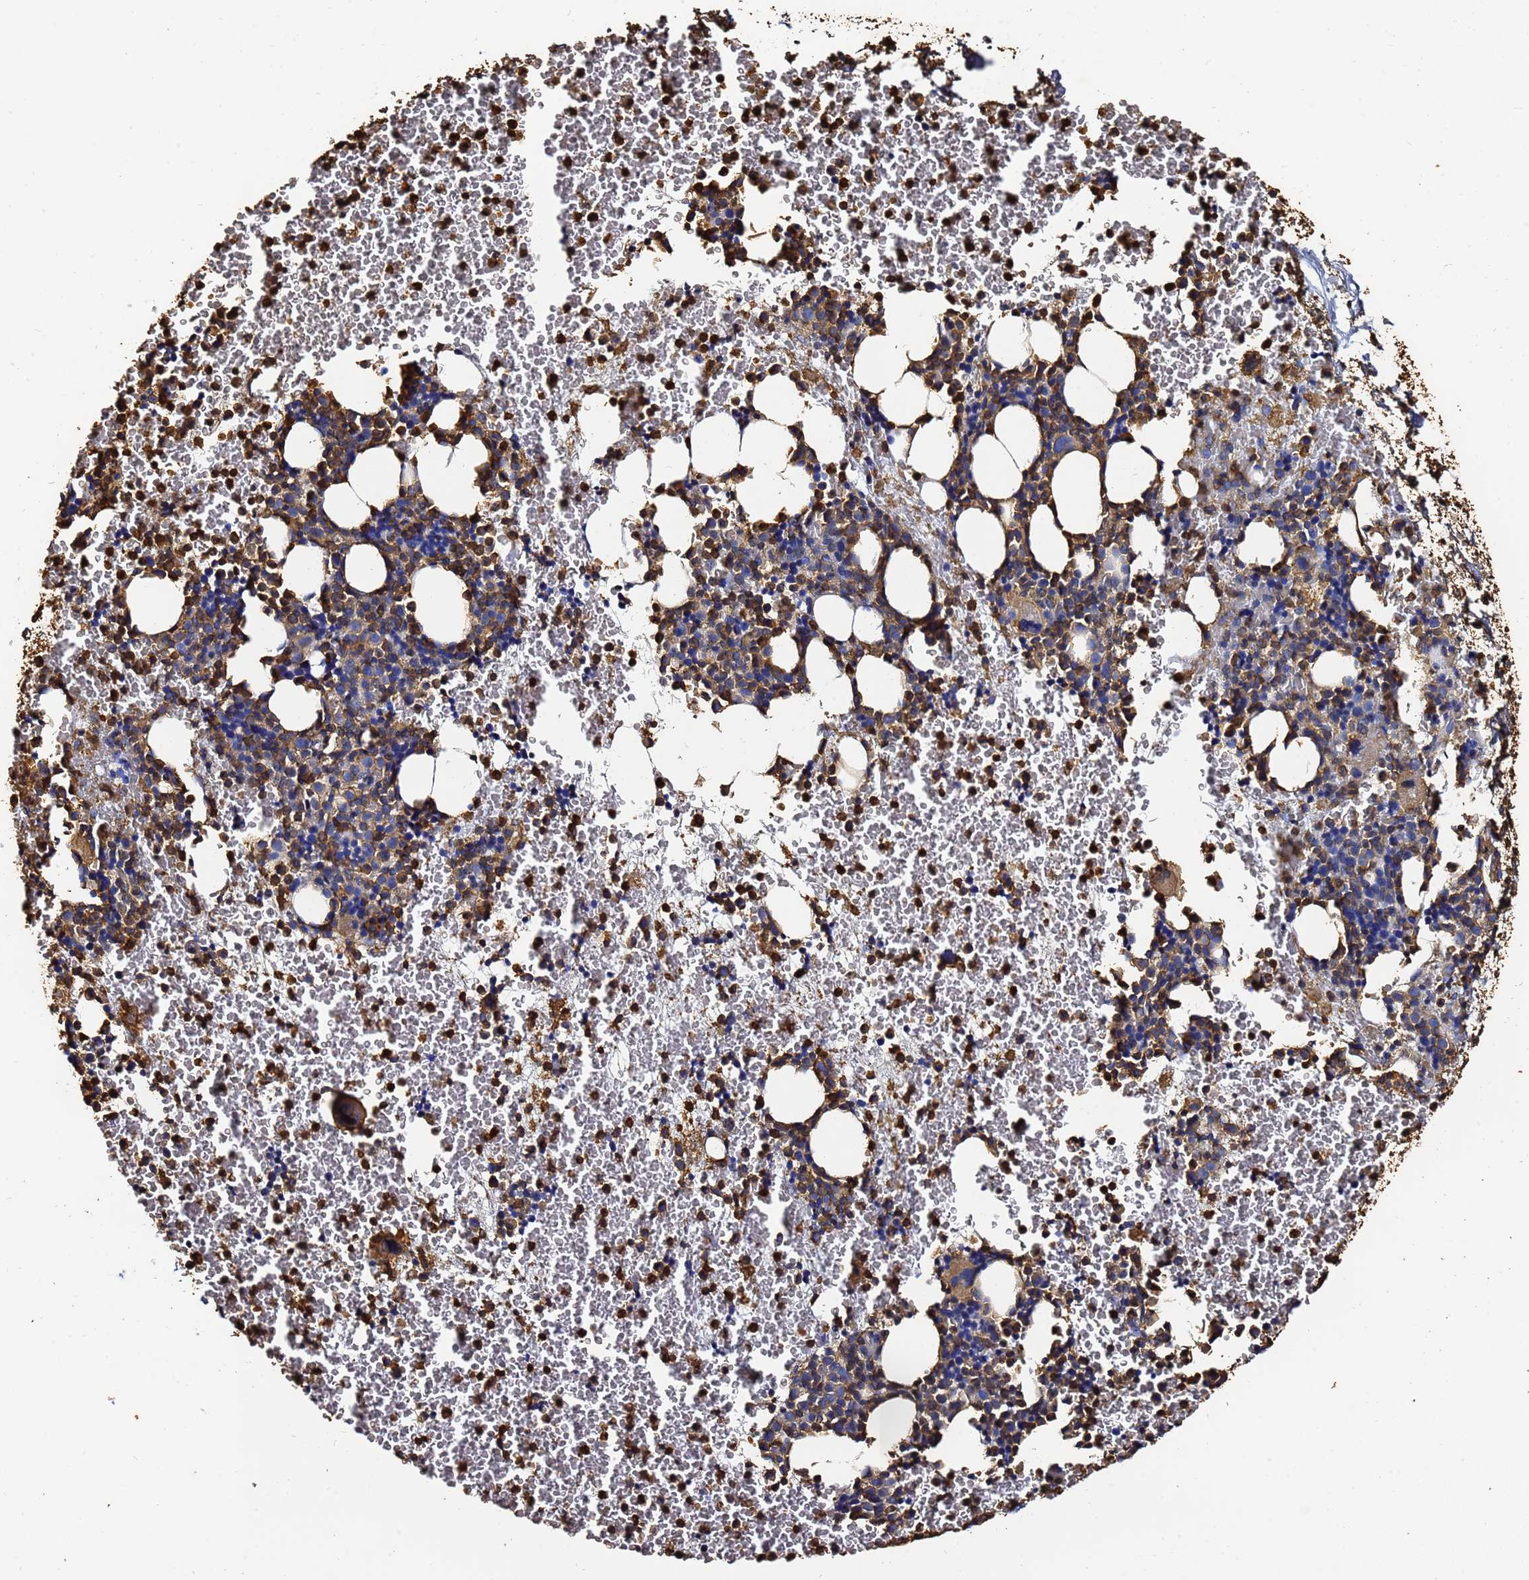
{"staining": {"intensity": "strong", "quantity": "25%-75%", "location": "cytoplasmic/membranous"}, "tissue": "bone marrow", "cell_type": "Hematopoietic cells", "image_type": "normal", "snomed": [{"axis": "morphology", "description": "Normal tissue, NOS"}, {"axis": "topography", "description": "Bone marrow"}], "caption": "Bone marrow stained for a protein (brown) displays strong cytoplasmic/membranous positive expression in approximately 25%-75% of hematopoietic cells.", "gene": "ACTA1", "patient": {"sex": "male", "age": 11}}